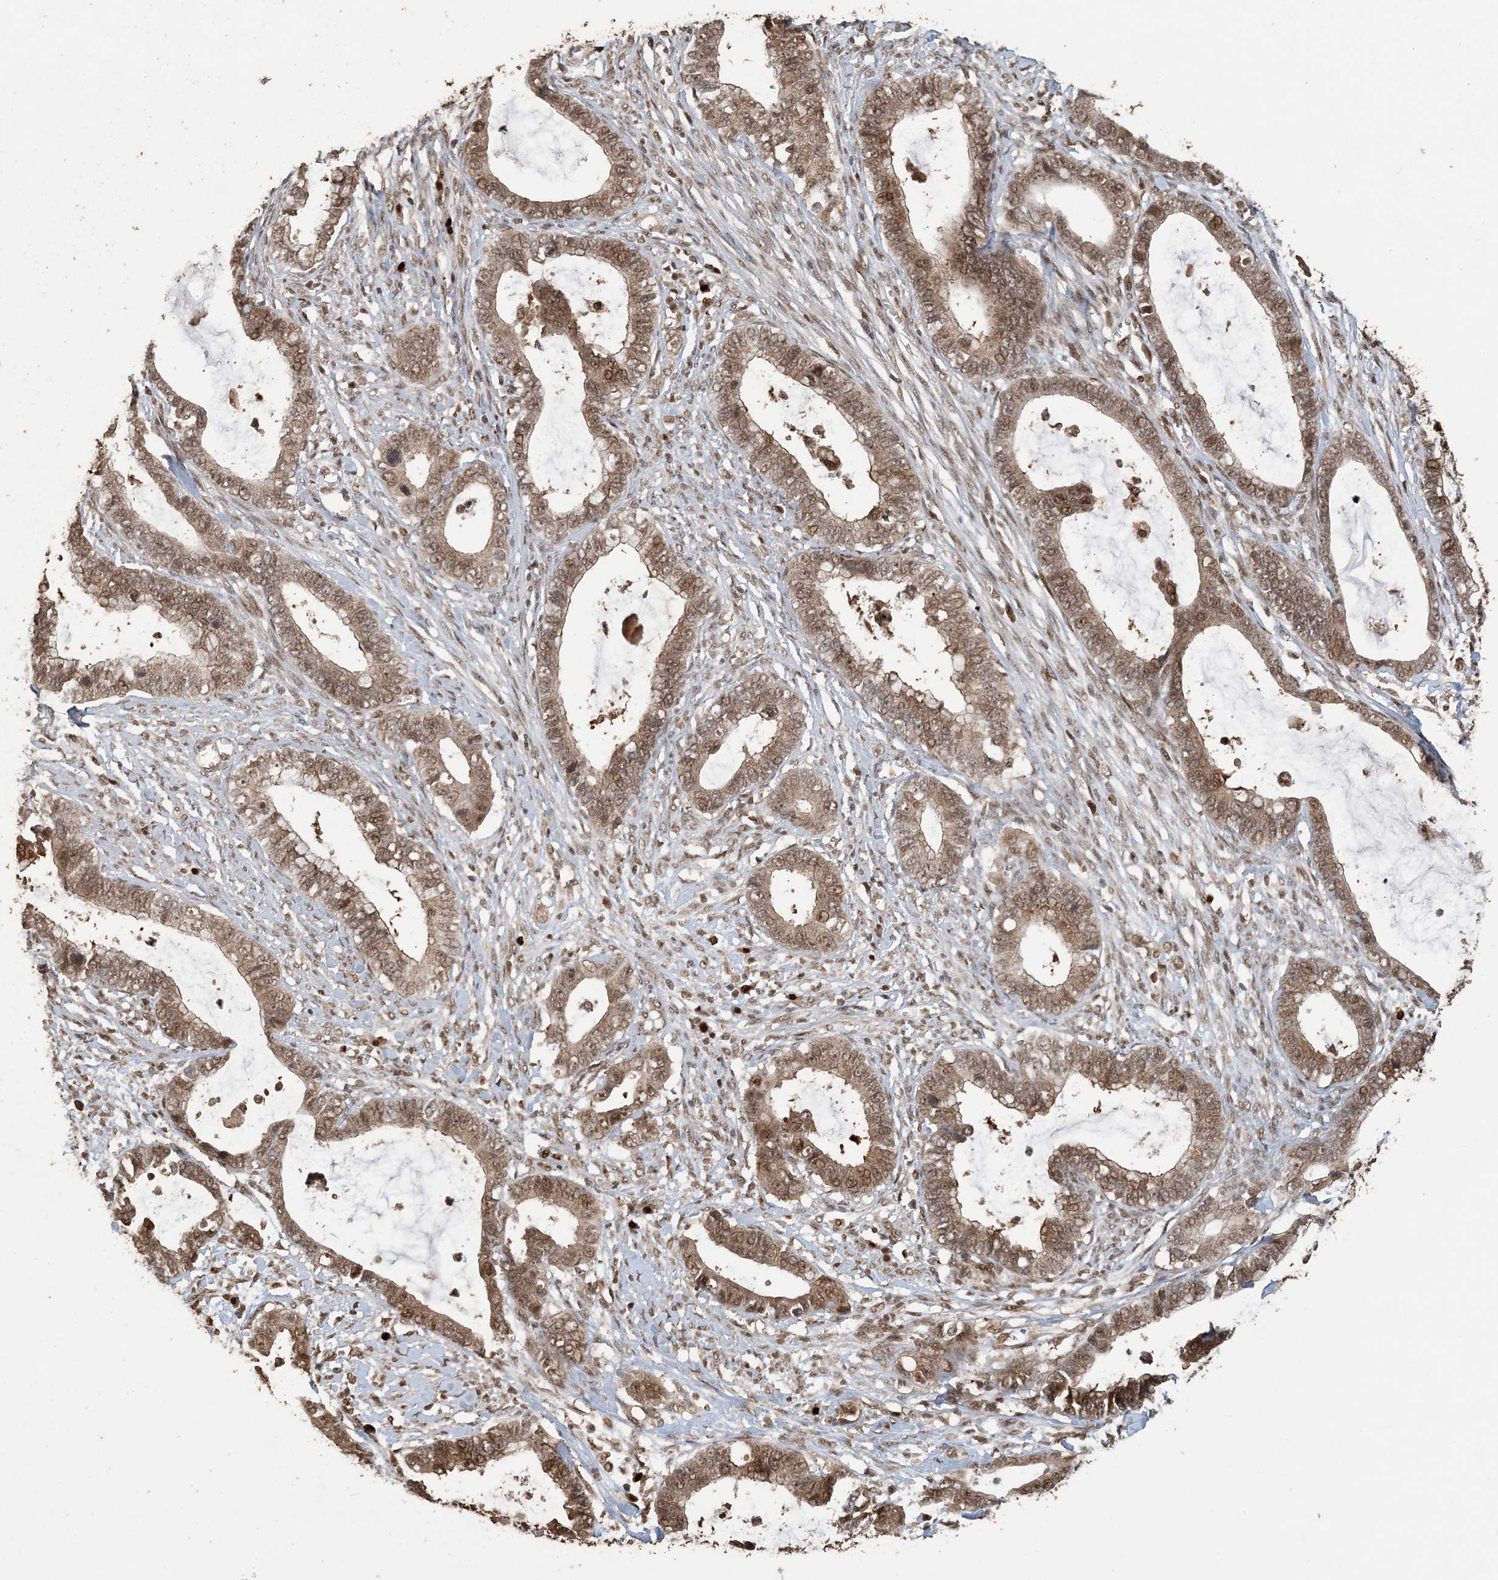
{"staining": {"intensity": "moderate", "quantity": ">75%", "location": "cytoplasmic/membranous,nuclear"}, "tissue": "cervical cancer", "cell_type": "Tumor cells", "image_type": "cancer", "snomed": [{"axis": "morphology", "description": "Adenocarcinoma, NOS"}, {"axis": "topography", "description": "Cervix"}], "caption": "DAB (3,3'-diaminobenzidine) immunohistochemical staining of human cervical adenocarcinoma demonstrates moderate cytoplasmic/membranous and nuclear protein staining in about >75% of tumor cells.", "gene": "ATP13A2", "patient": {"sex": "female", "age": 44}}